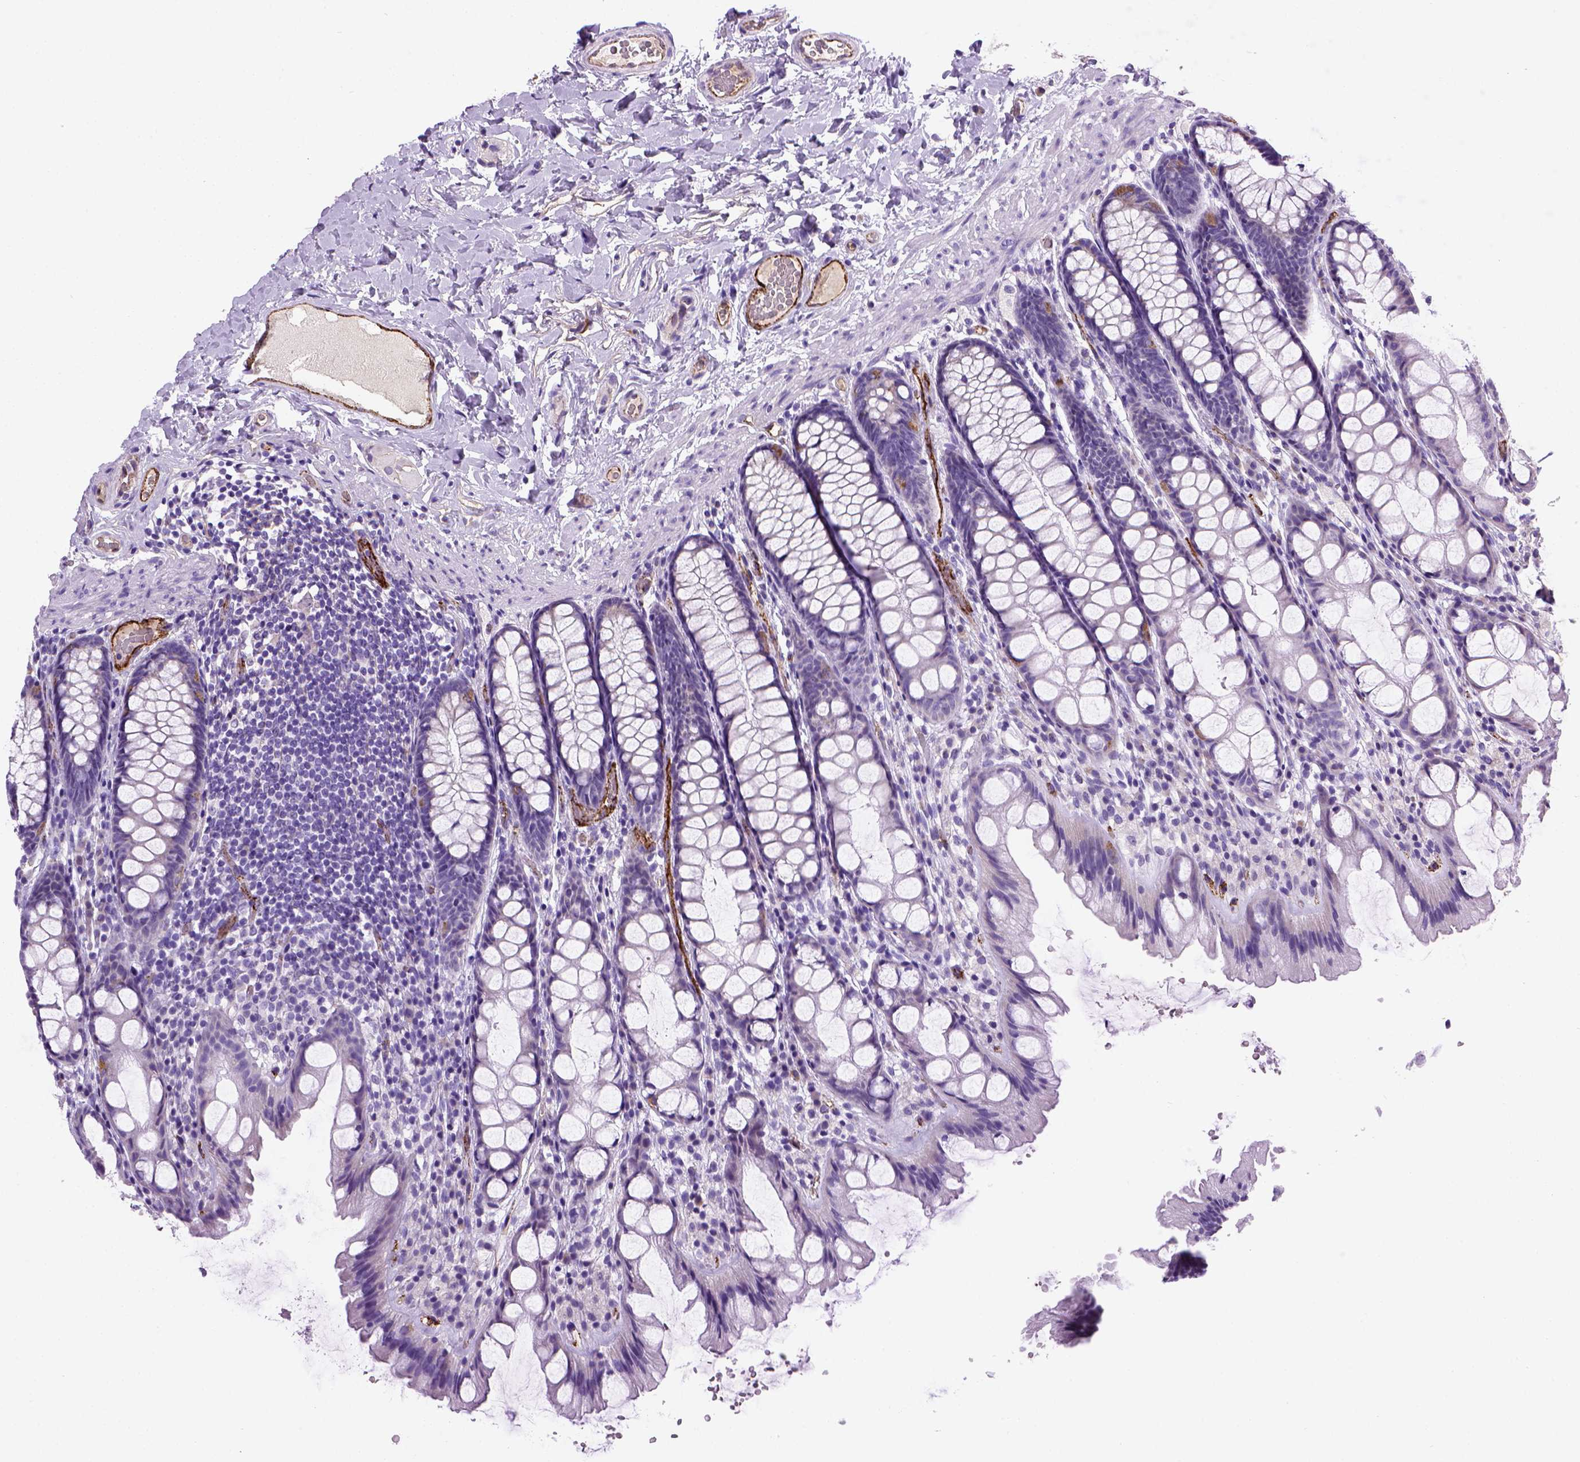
{"staining": {"intensity": "strong", "quantity": ">75%", "location": "cytoplasmic/membranous"}, "tissue": "colon", "cell_type": "Endothelial cells", "image_type": "normal", "snomed": [{"axis": "morphology", "description": "Normal tissue, NOS"}, {"axis": "topography", "description": "Colon"}], "caption": "An immunohistochemistry (IHC) micrograph of unremarkable tissue is shown. Protein staining in brown highlights strong cytoplasmic/membranous positivity in colon within endothelial cells.", "gene": "VWF", "patient": {"sex": "male", "age": 47}}